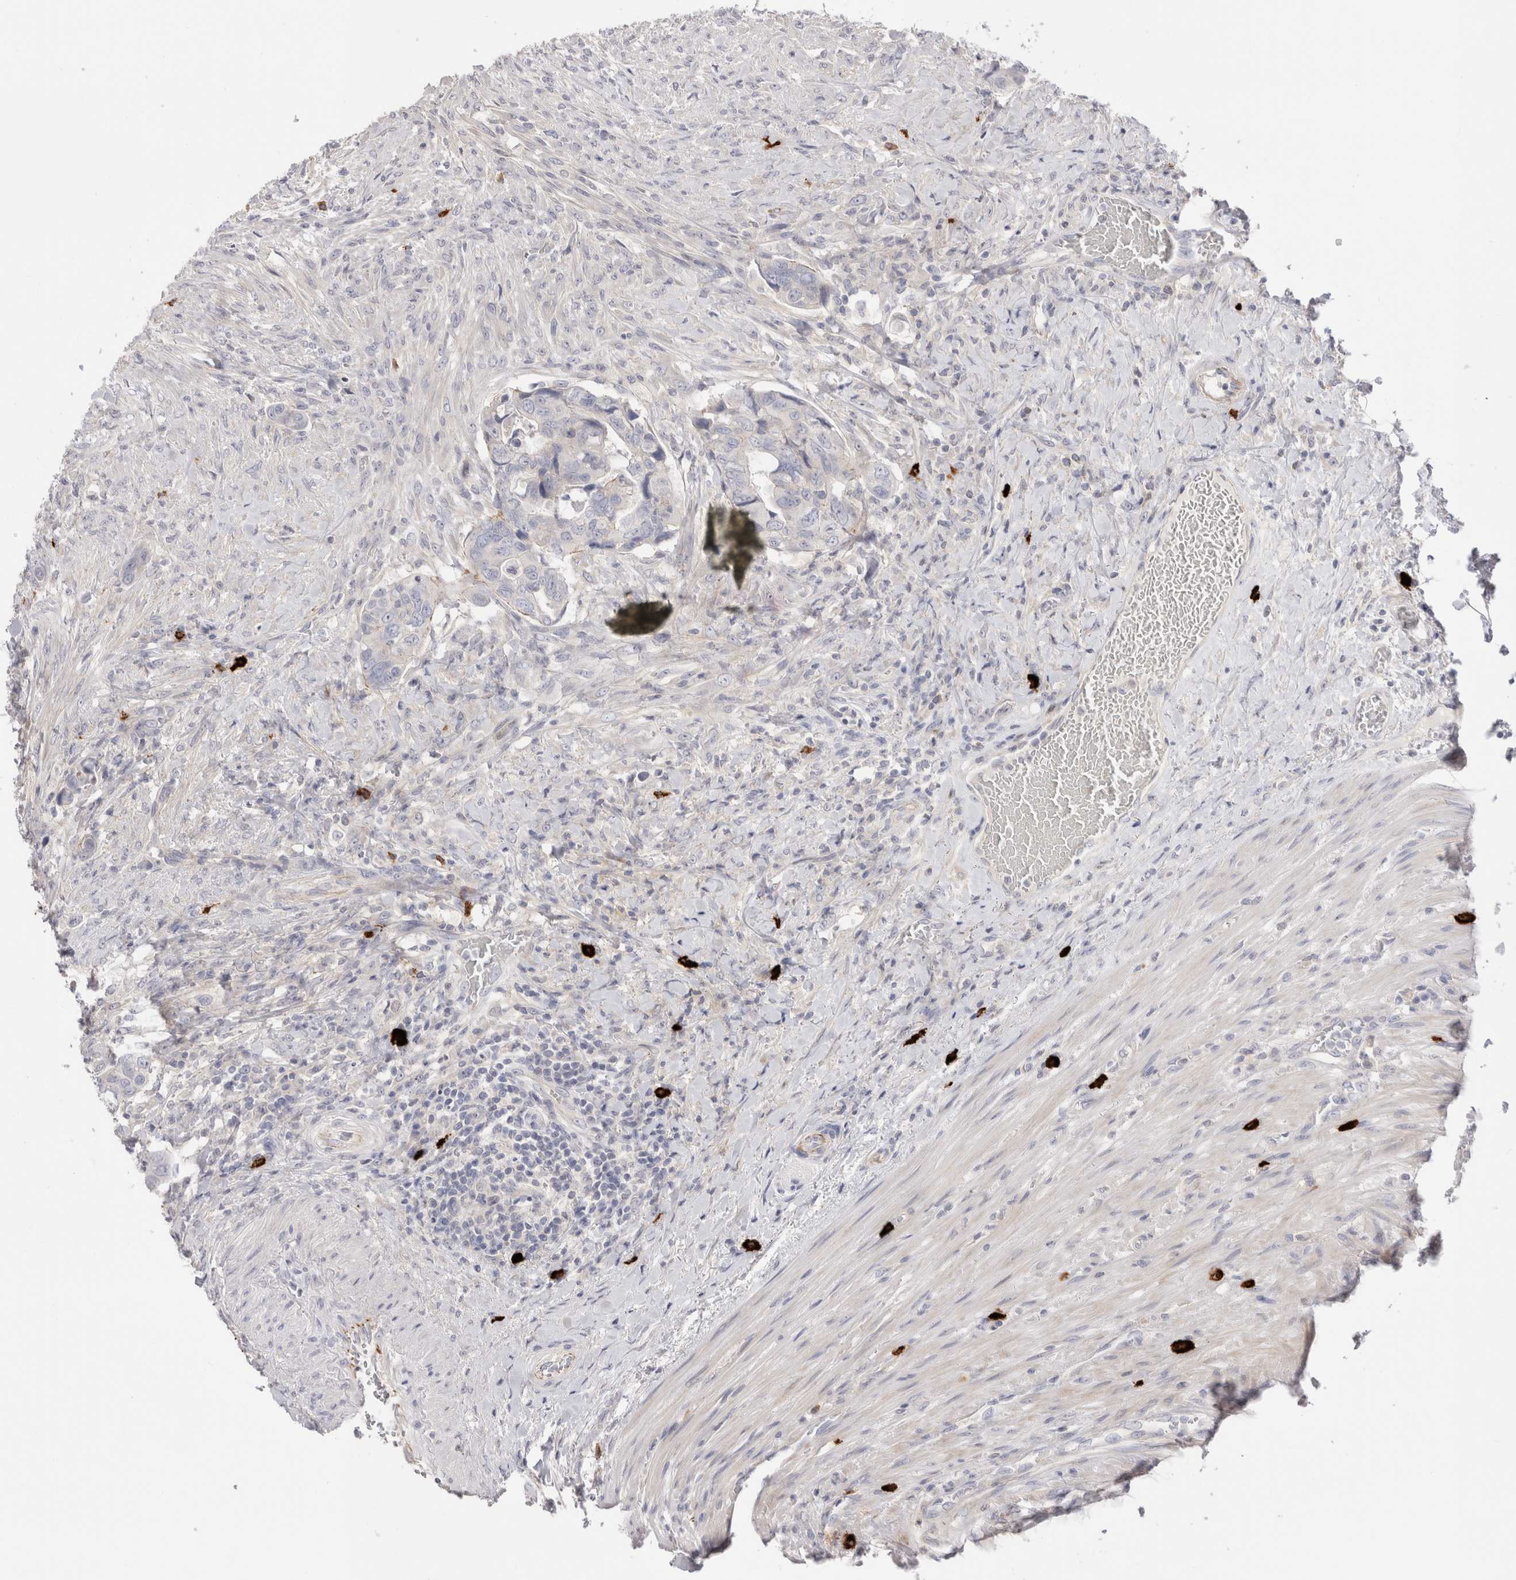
{"staining": {"intensity": "negative", "quantity": "none", "location": "none"}, "tissue": "colorectal cancer", "cell_type": "Tumor cells", "image_type": "cancer", "snomed": [{"axis": "morphology", "description": "Adenocarcinoma, NOS"}, {"axis": "topography", "description": "Rectum"}], "caption": "This photomicrograph is of colorectal cancer stained with immunohistochemistry (IHC) to label a protein in brown with the nuclei are counter-stained blue. There is no positivity in tumor cells. (Stains: DAB IHC with hematoxylin counter stain, Microscopy: brightfield microscopy at high magnification).", "gene": "SPINK2", "patient": {"sex": "male", "age": 63}}